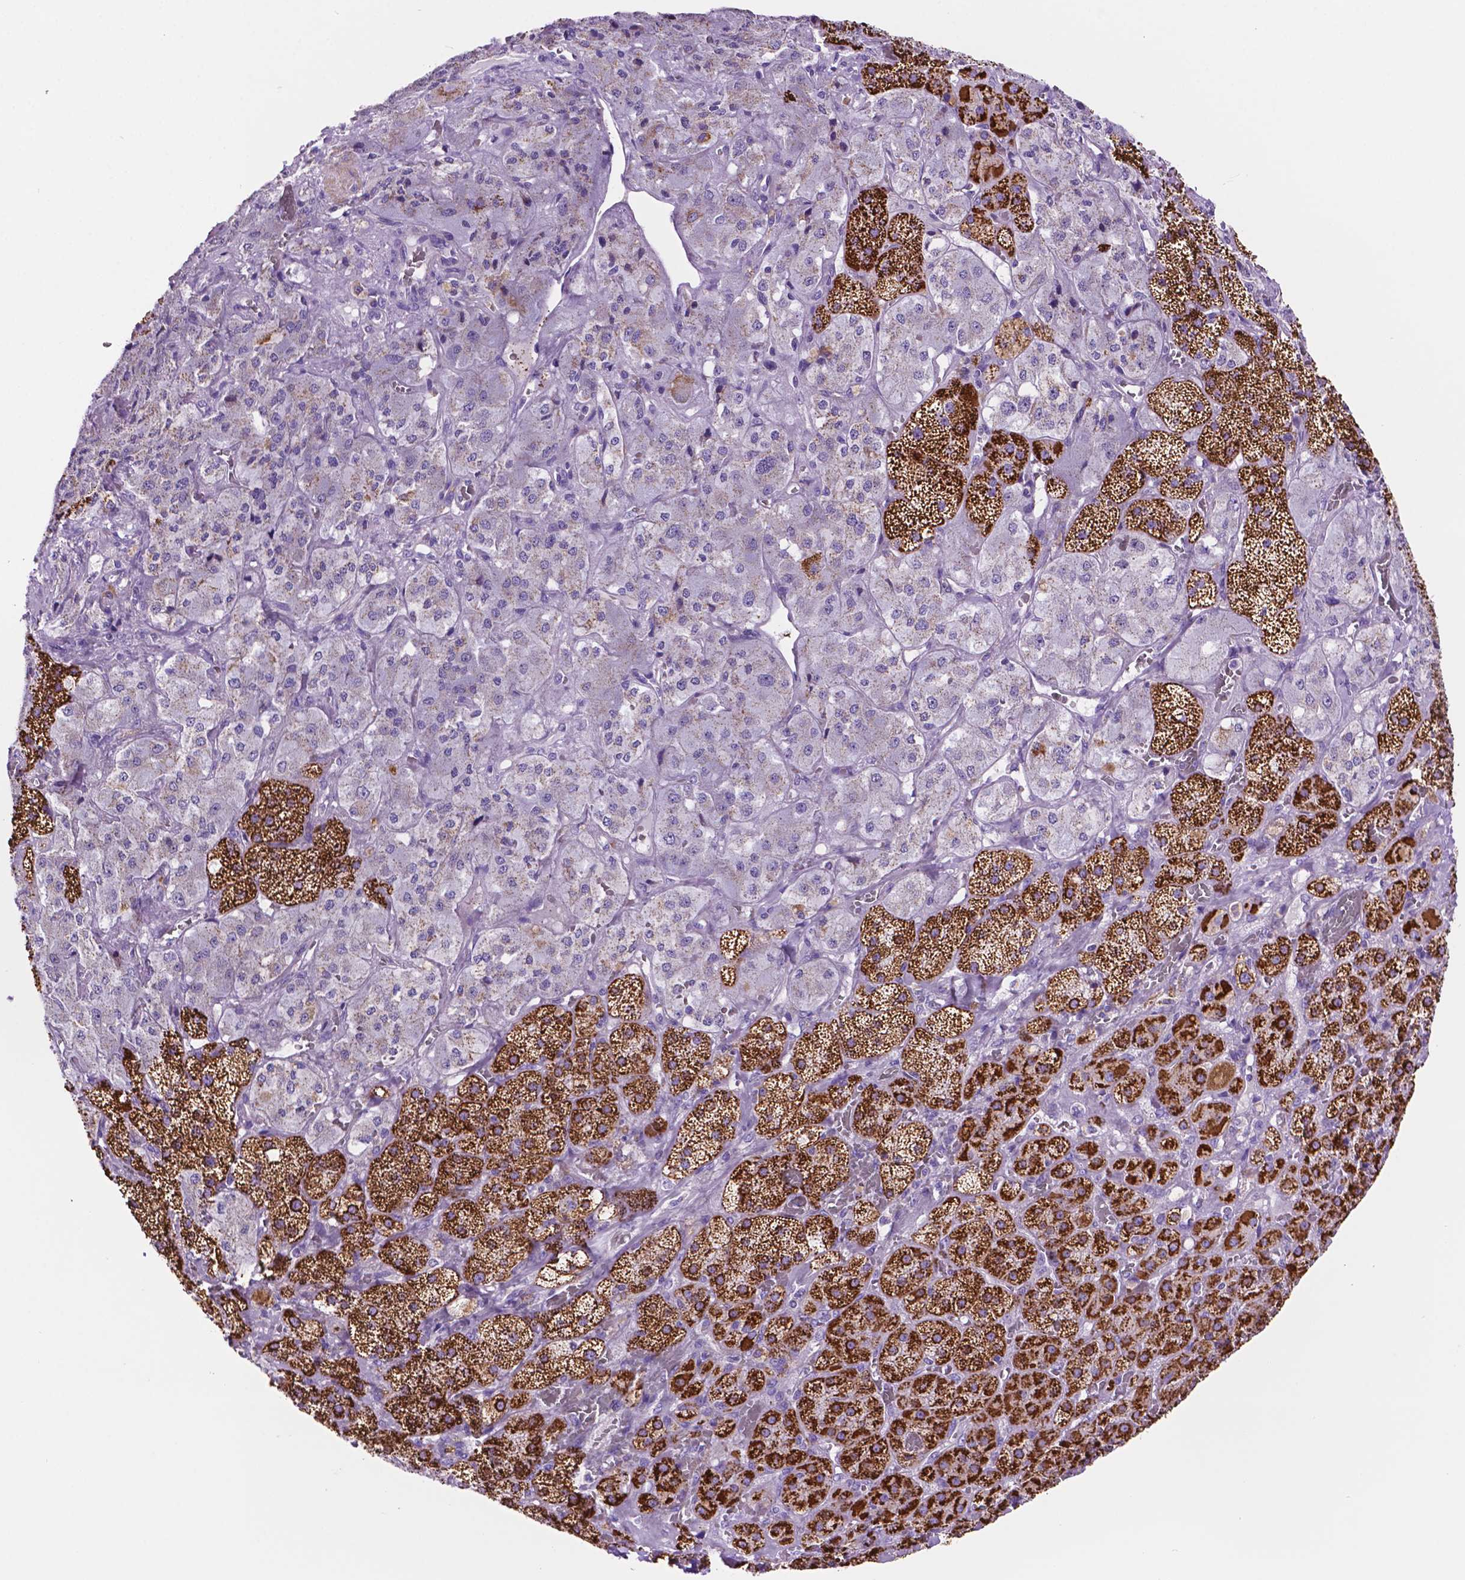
{"staining": {"intensity": "strong", "quantity": "25%-75%", "location": "cytoplasmic/membranous"}, "tissue": "adrenal gland", "cell_type": "Glandular cells", "image_type": "normal", "snomed": [{"axis": "morphology", "description": "Normal tissue, NOS"}, {"axis": "topography", "description": "Adrenal gland"}], "caption": "Approximately 25%-75% of glandular cells in unremarkable adrenal gland display strong cytoplasmic/membranous protein staining as visualized by brown immunohistochemical staining.", "gene": "GDPD5", "patient": {"sex": "male", "age": 57}}